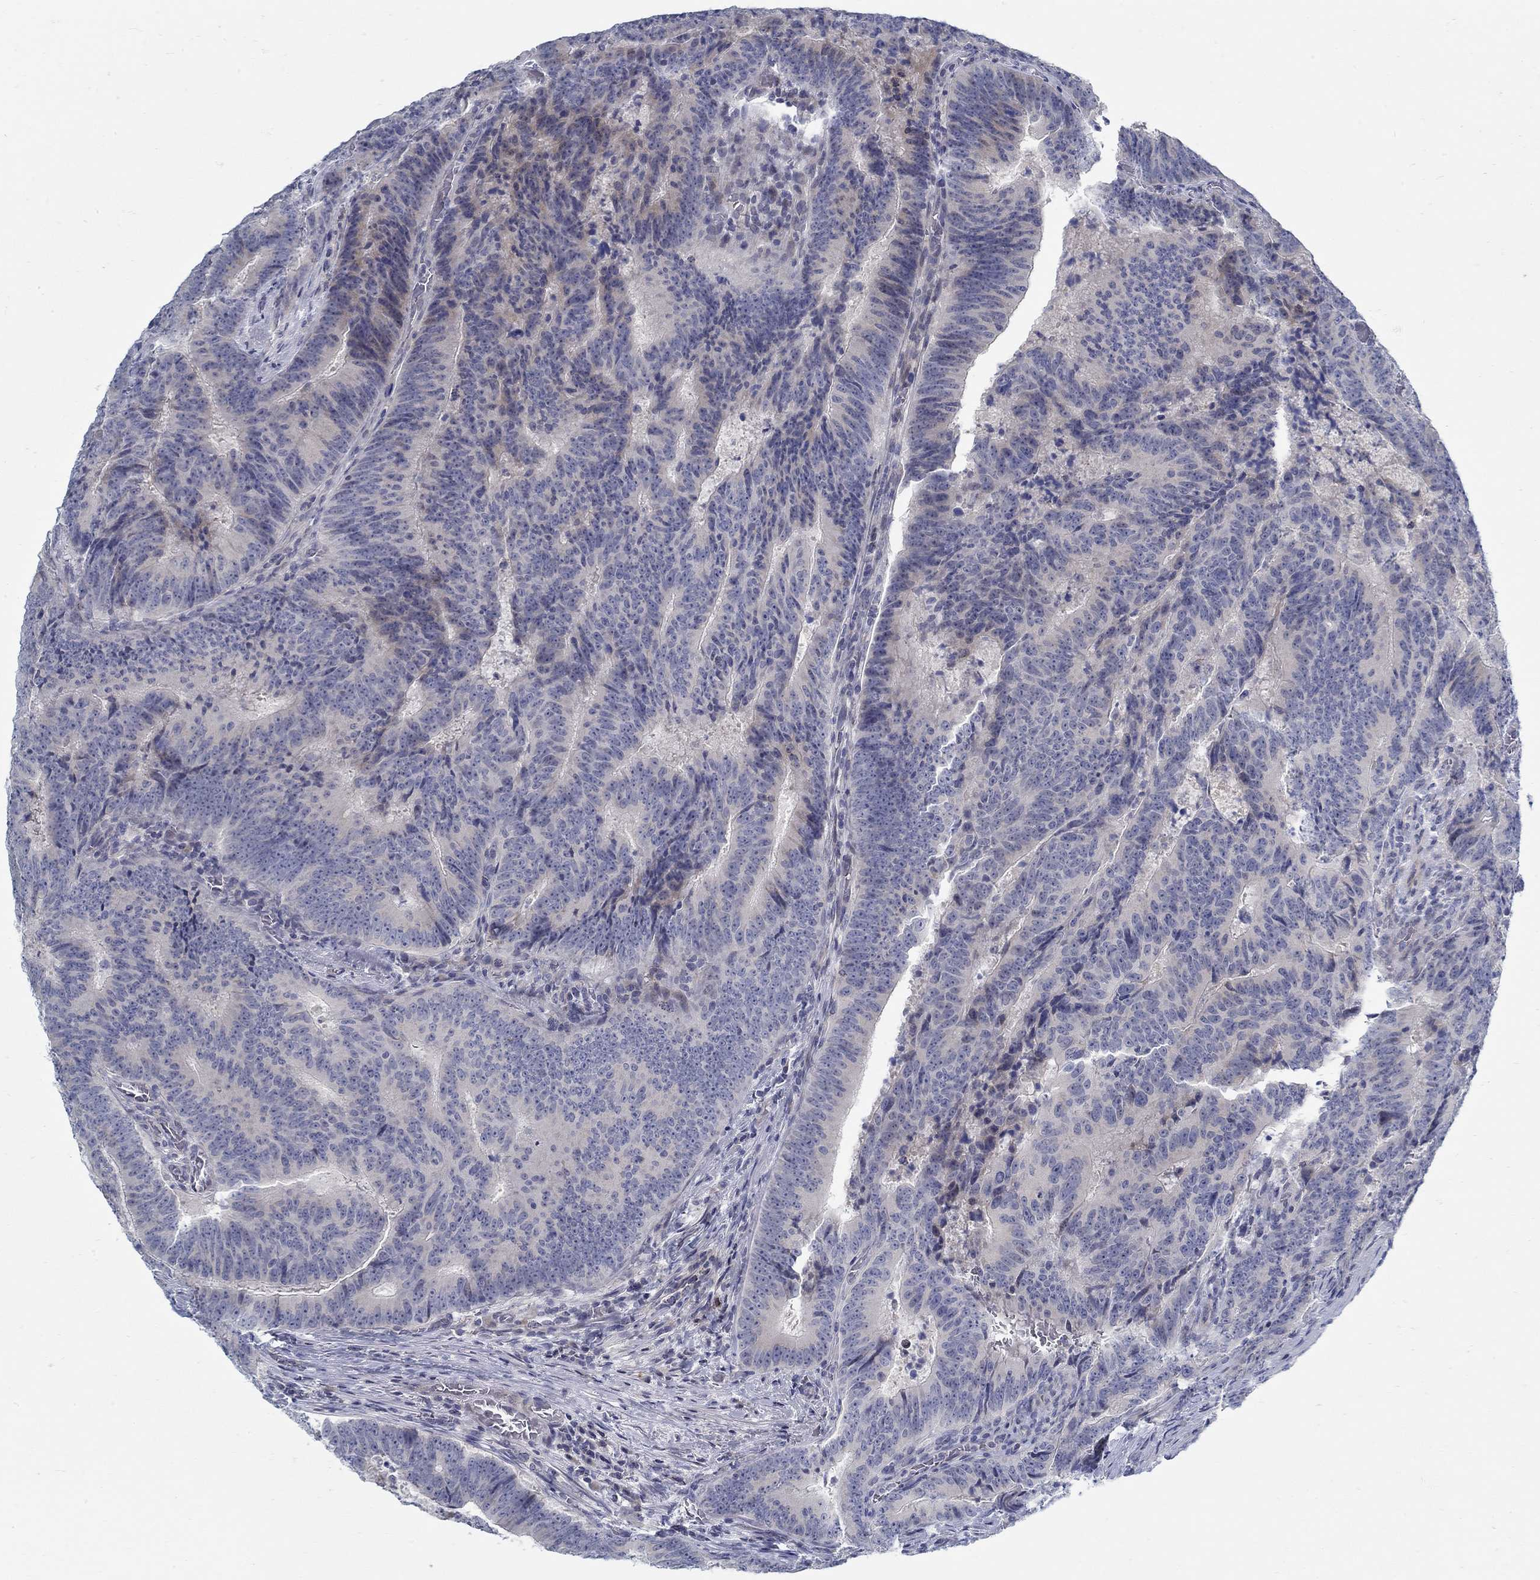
{"staining": {"intensity": "negative", "quantity": "none", "location": "none"}, "tissue": "colorectal cancer", "cell_type": "Tumor cells", "image_type": "cancer", "snomed": [{"axis": "morphology", "description": "Adenocarcinoma, NOS"}, {"axis": "topography", "description": "Colon"}], "caption": "DAB immunohistochemical staining of human colorectal cancer (adenocarcinoma) demonstrates no significant expression in tumor cells.", "gene": "ANO7", "patient": {"sex": "female", "age": 82}}